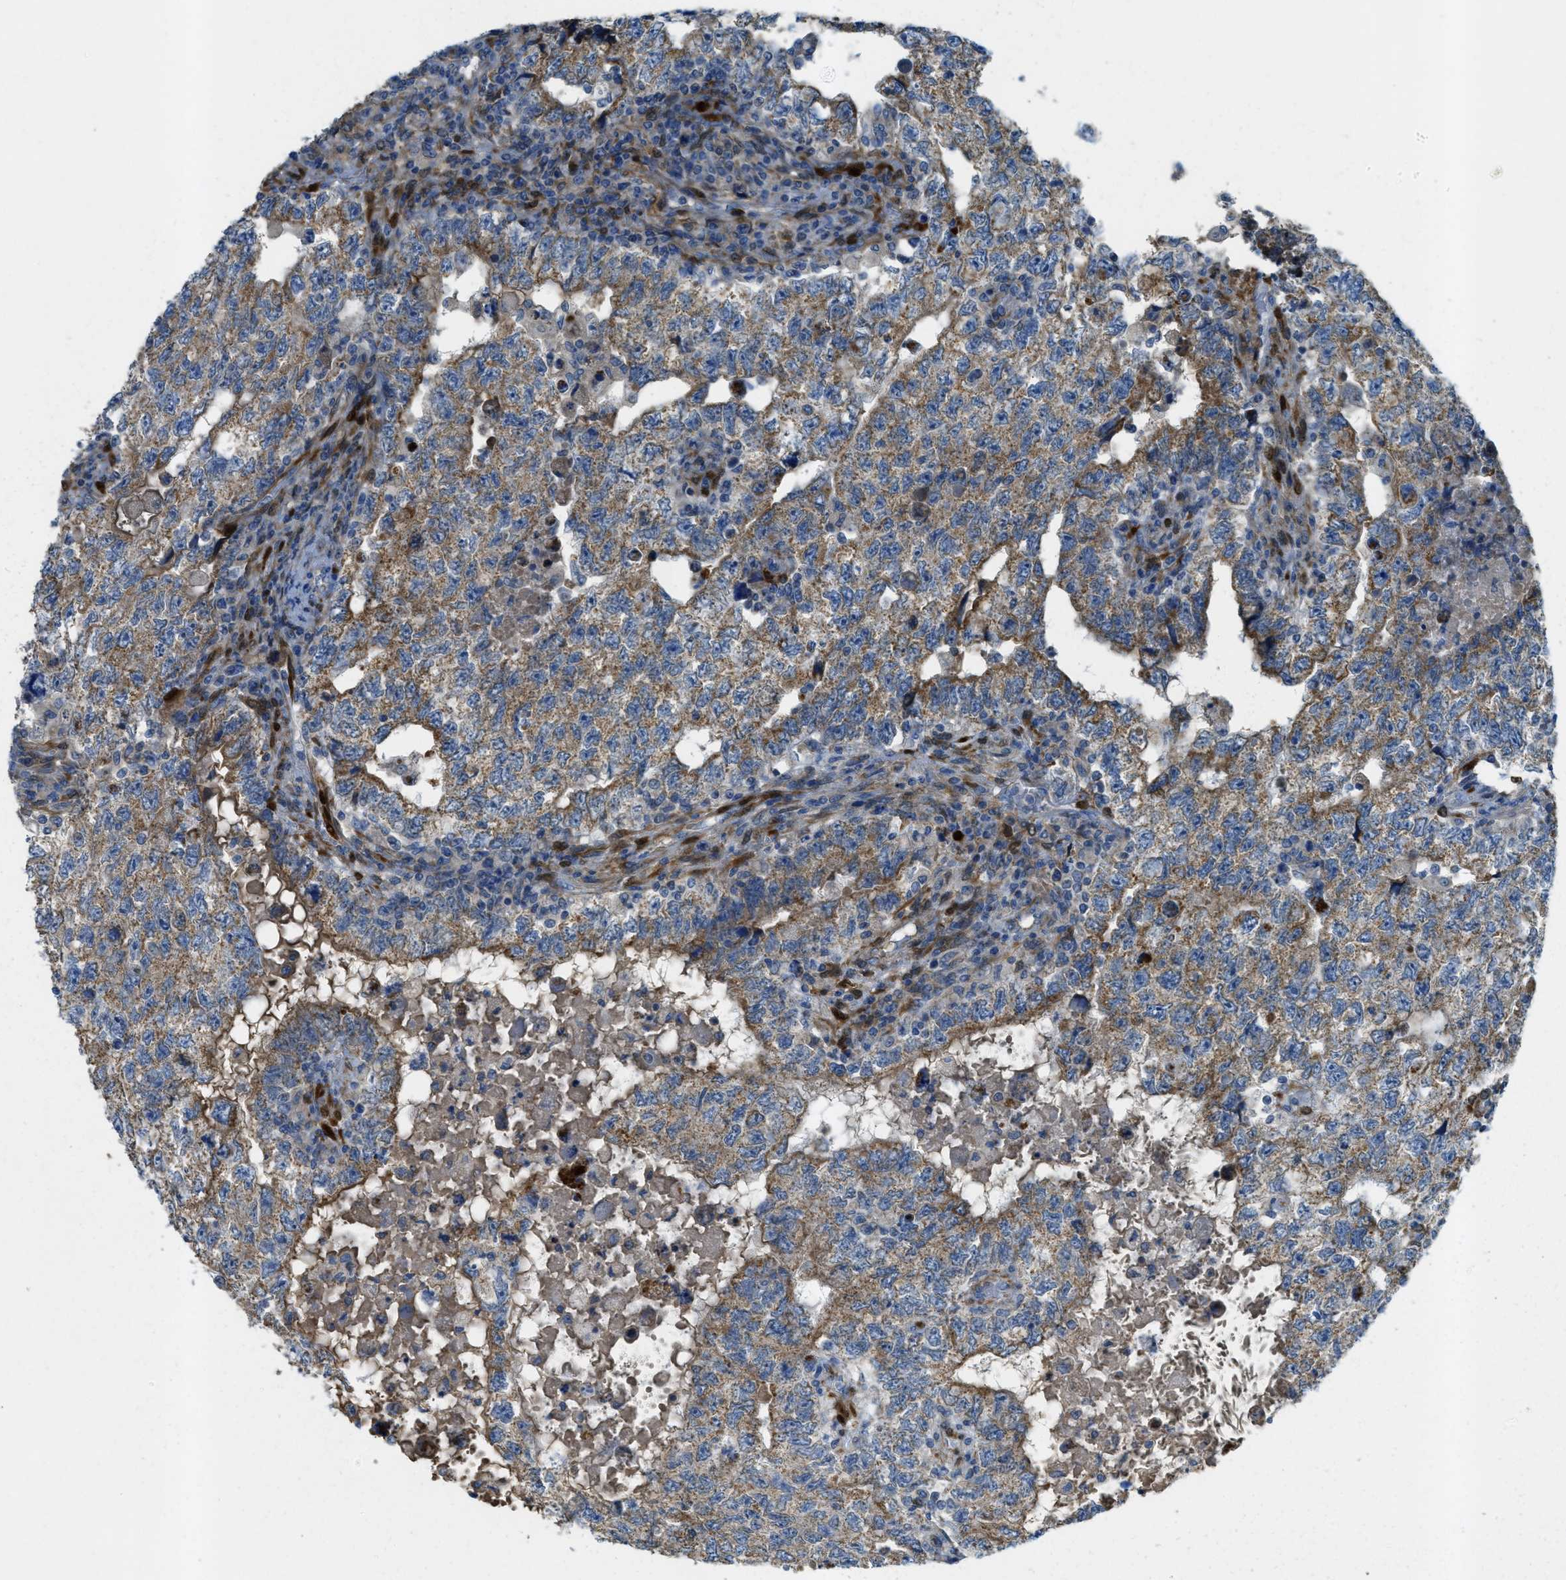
{"staining": {"intensity": "moderate", "quantity": ">75%", "location": "cytoplasmic/membranous"}, "tissue": "testis cancer", "cell_type": "Tumor cells", "image_type": "cancer", "snomed": [{"axis": "morphology", "description": "Carcinoma, Embryonal, NOS"}, {"axis": "topography", "description": "Testis"}], "caption": "Testis cancer stained with immunohistochemistry (IHC) reveals moderate cytoplasmic/membranous expression in about >75% of tumor cells.", "gene": "CYGB", "patient": {"sex": "male", "age": 36}}